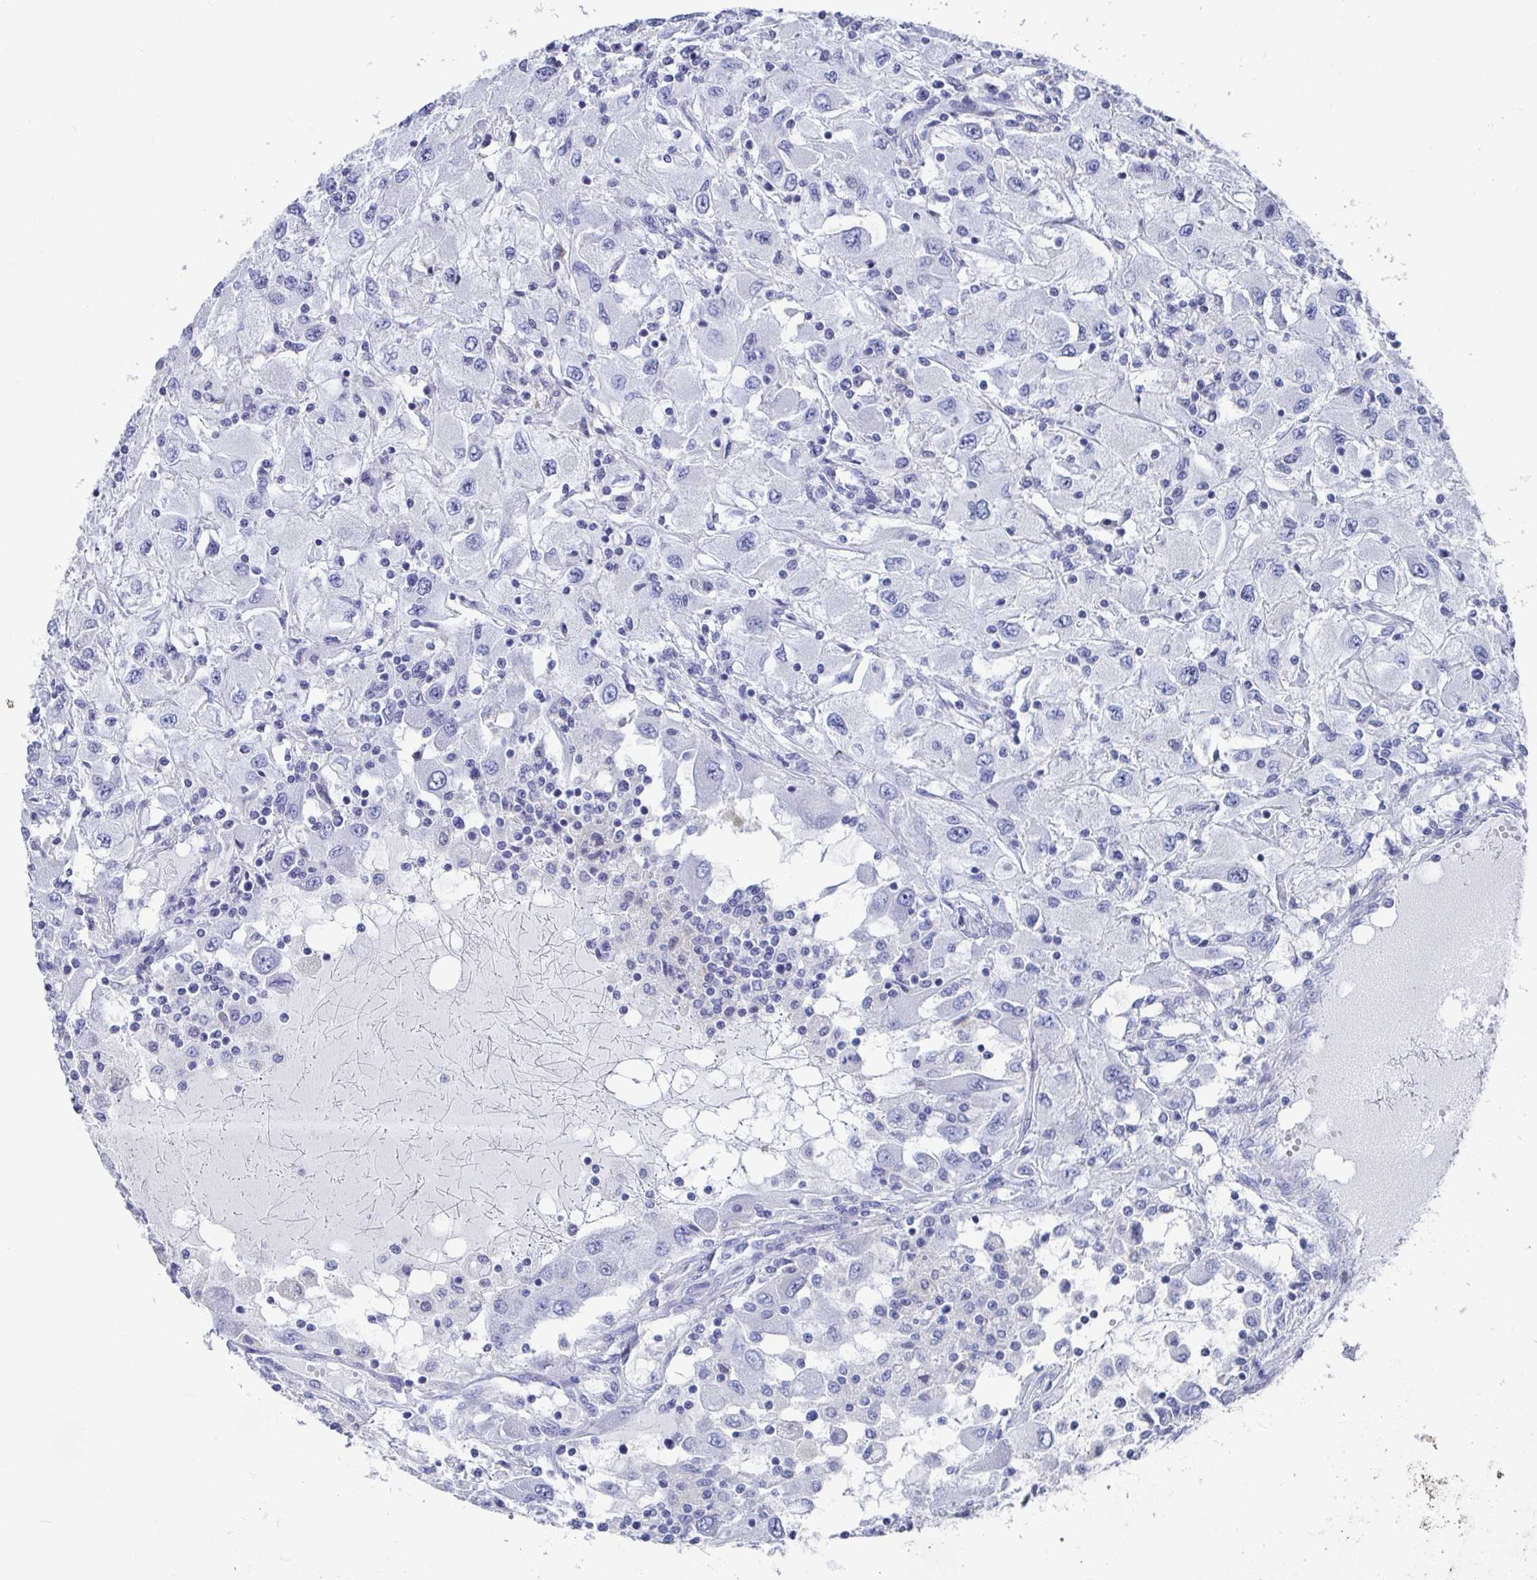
{"staining": {"intensity": "negative", "quantity": "none", "location": "none"}, "tissue": "renal cancer", "cell_type": "Tumor cells", "image_type": "cancer", "snomed": [{"axis": "morphology", "description": "Adenocarcinoma, NOS"}, {"axis": "topography", "description": "Kidney"}], "caption": "The micrograph shows no staining of tumor cells in renal cancer (adenocarcinoma).", "gene": "ZFP82", "patient": {"sex": "female", "age": 67}}